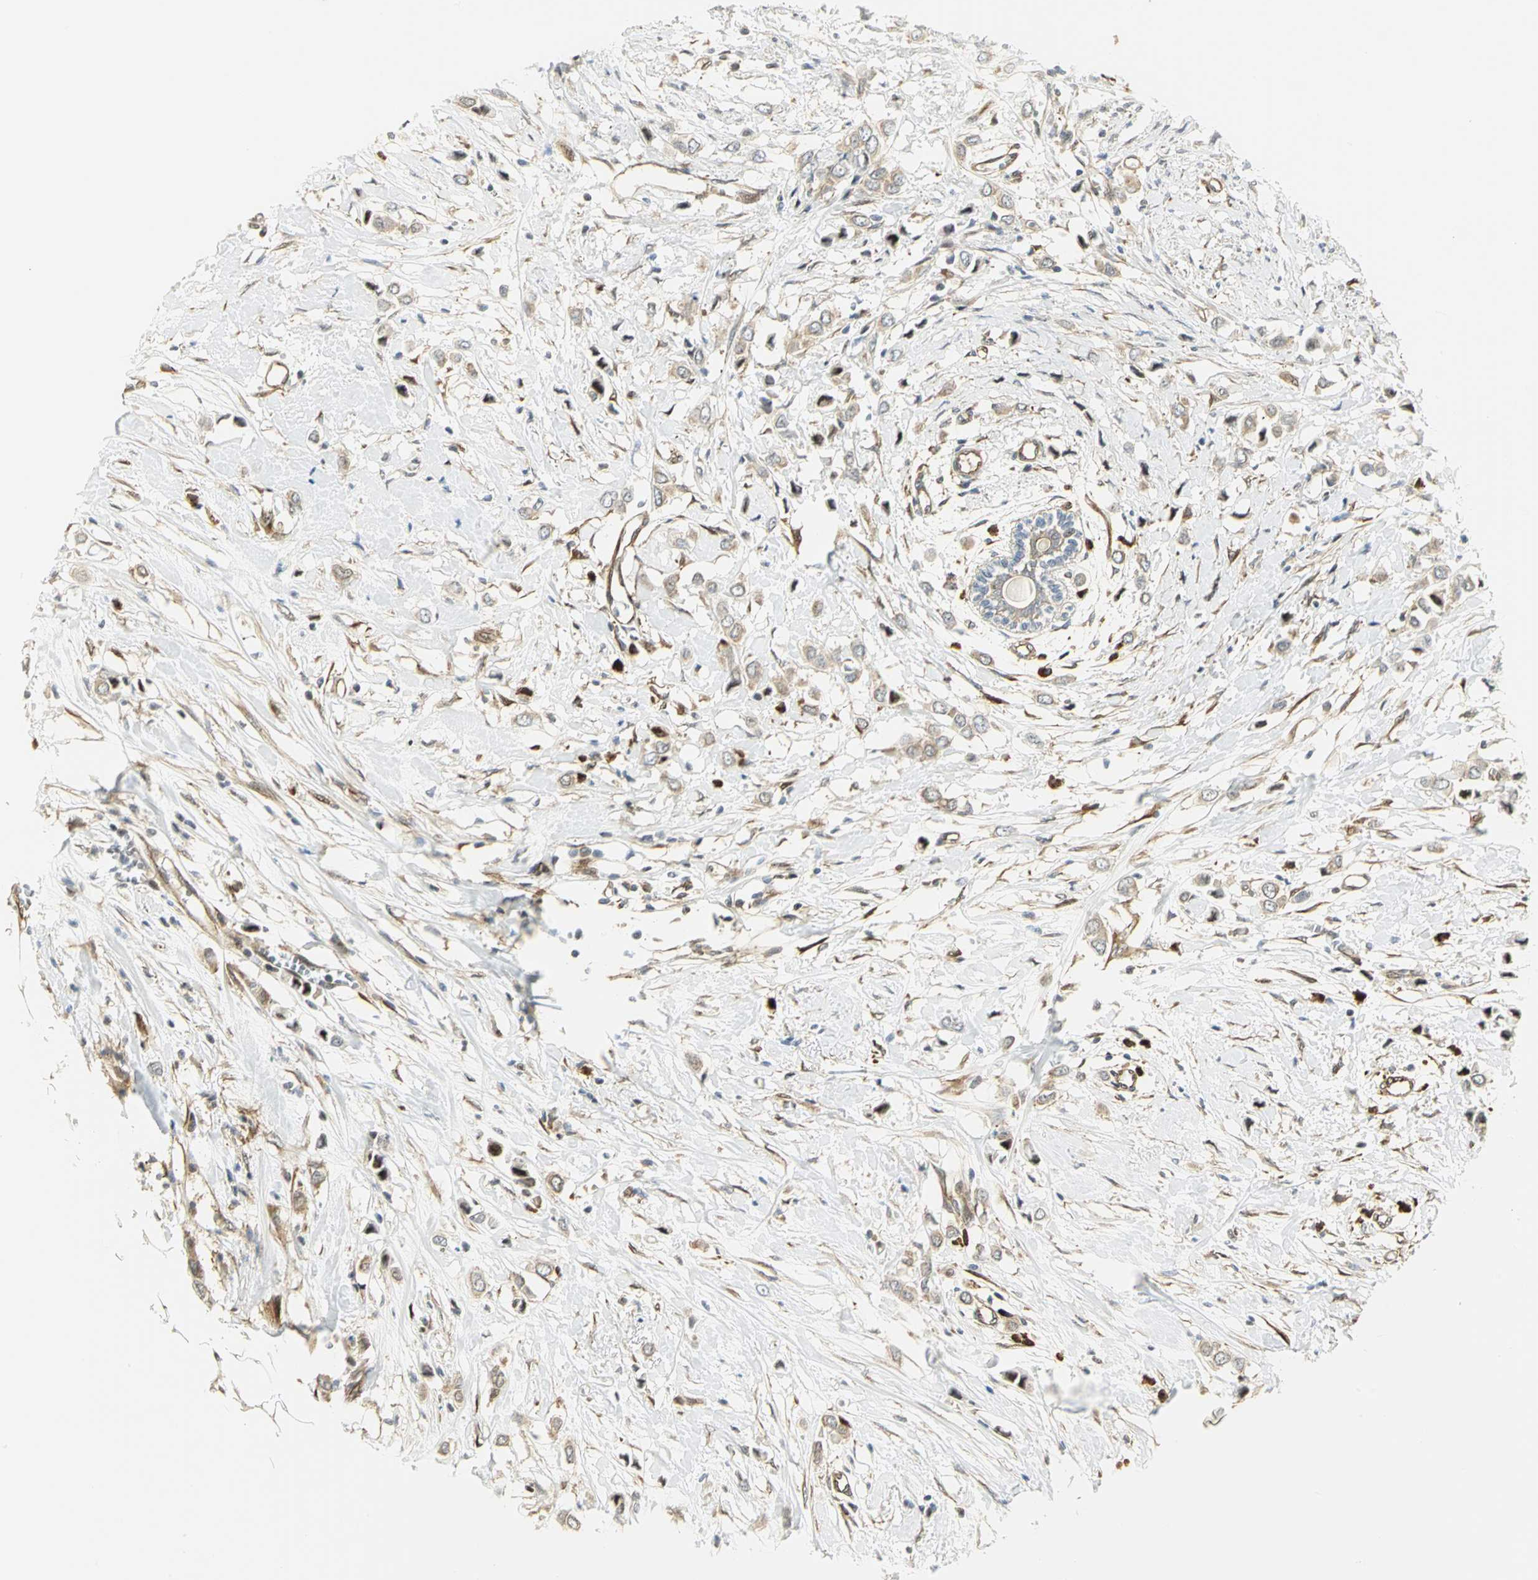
{"staining": {"intensity": "moderate", "quantity": ">75%", "location": "cytoplasmic/membranous"}, "tissue": "breast cancer", "cell_type": "Tumor cells", "image_type": "cancer", "snomed": [{"axis": "morphology", "description": "Lobular carcinoma"}, {"axis": "topography", "description": "Breast"}], "caption": "Immunohistochemistry (IHC) staining of lobular carcinoma (breast), which displays medium levels of moderate cytoplasmic/membranous staining in about >75% of tumor cells indicating moderate cytoplasmic/membranous protein positivity. The staining was performed using DAB (brown) for protein detection and nuclei were counterstained in hematoxylin (blue).", "gene": "EEA1", "patient": {"sex": "female", "age": 51}}